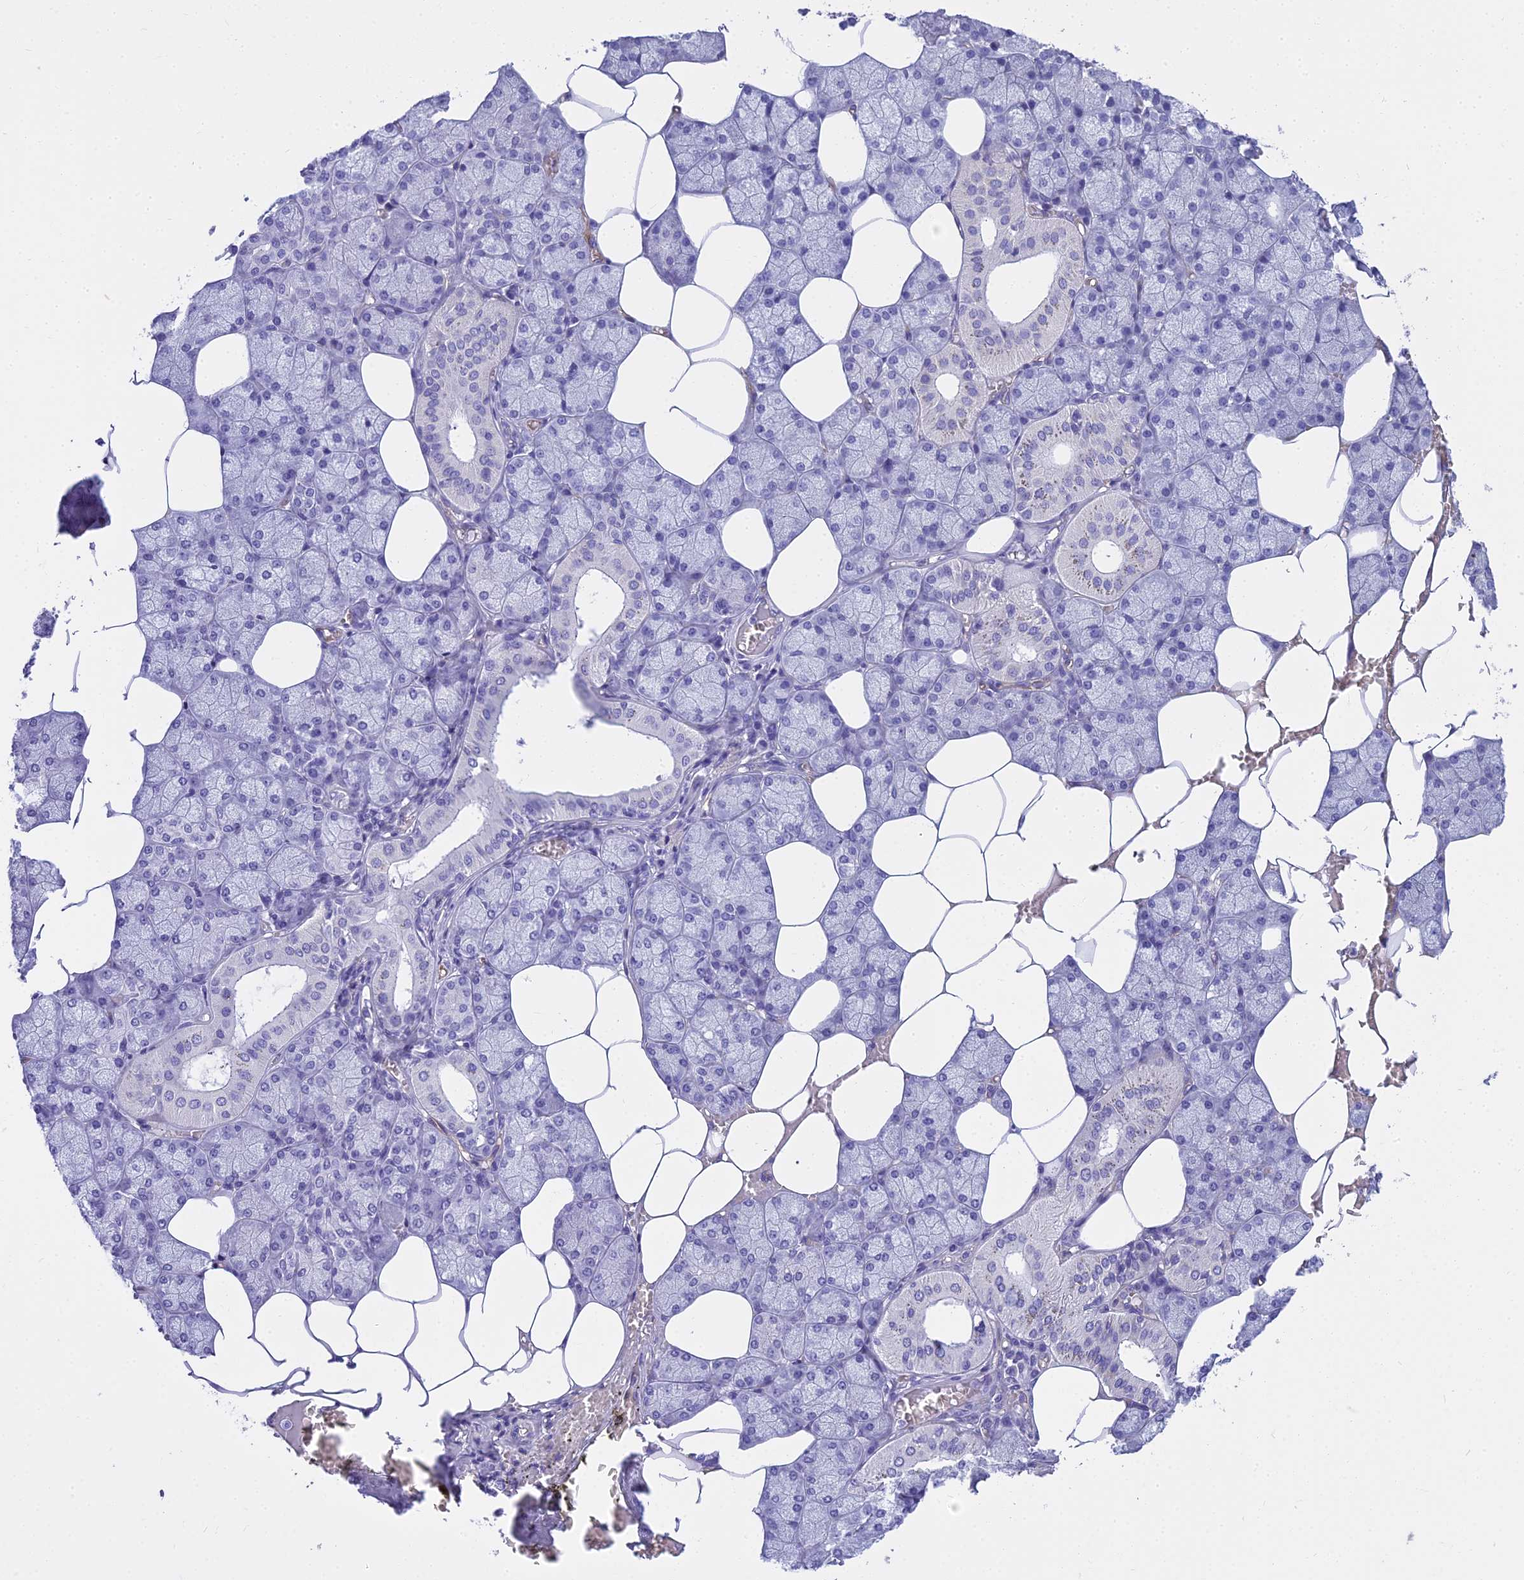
{"staining": {"intensity": "negative", "quantity": "none", "location": "none"}, "tissue": "salivary gland", "cell_type": "Glandular cells", "image_type": "normal", "snomed": [{"axis": "morphology", "description": "Normal tissue, NOS"}, {"axis": "topography", "description": "Salivary gland"}], "caption": "Benign salivary gland was stained to show a protein in brown. There is no significant staining in glandular cells. (Brightfield microscopy of DAB (3,3'-diaminobenzidine) immunohistochemistry (IHC) at high magnification).", "gene": "NINJ1", "patient": {"sex": "male", "age": 62}}